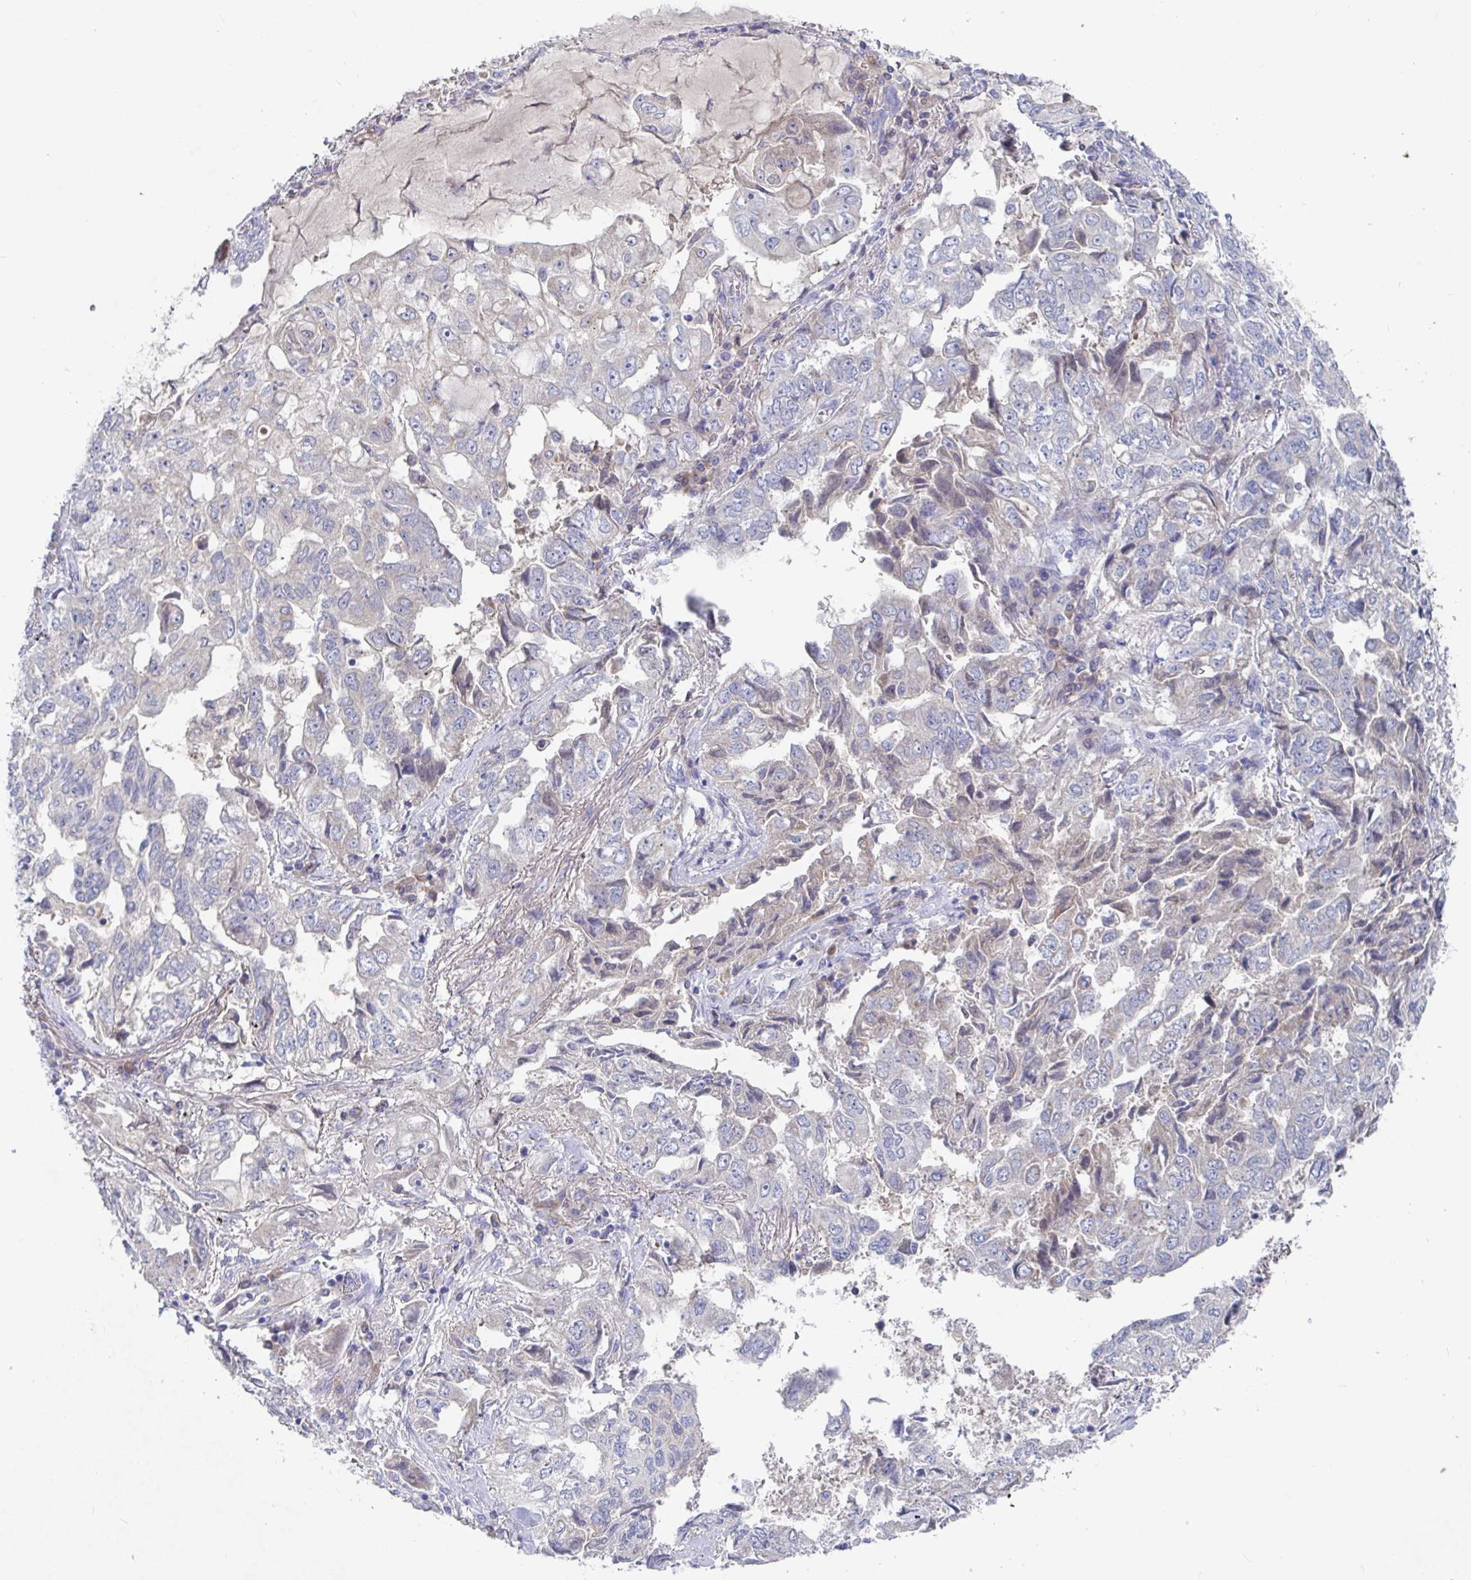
{"staining": {"intensity": "negative", "quantity": "none", "location": "none"}, "tissue": "lung cancer", "cell_type": "Tumor cells", "image_type": "cancer", "snomed": [{"axis": "morphology", "description": "Adenocarcinoma, NOS"}, {"axis": "topography", "description": "Lung"}], "caption": "Protein analysis of lung adenocarcinoma reveals no significant staining in tumor cells.", "gene": "GPR148", "patient": {"sex": "female", "age": 52}}